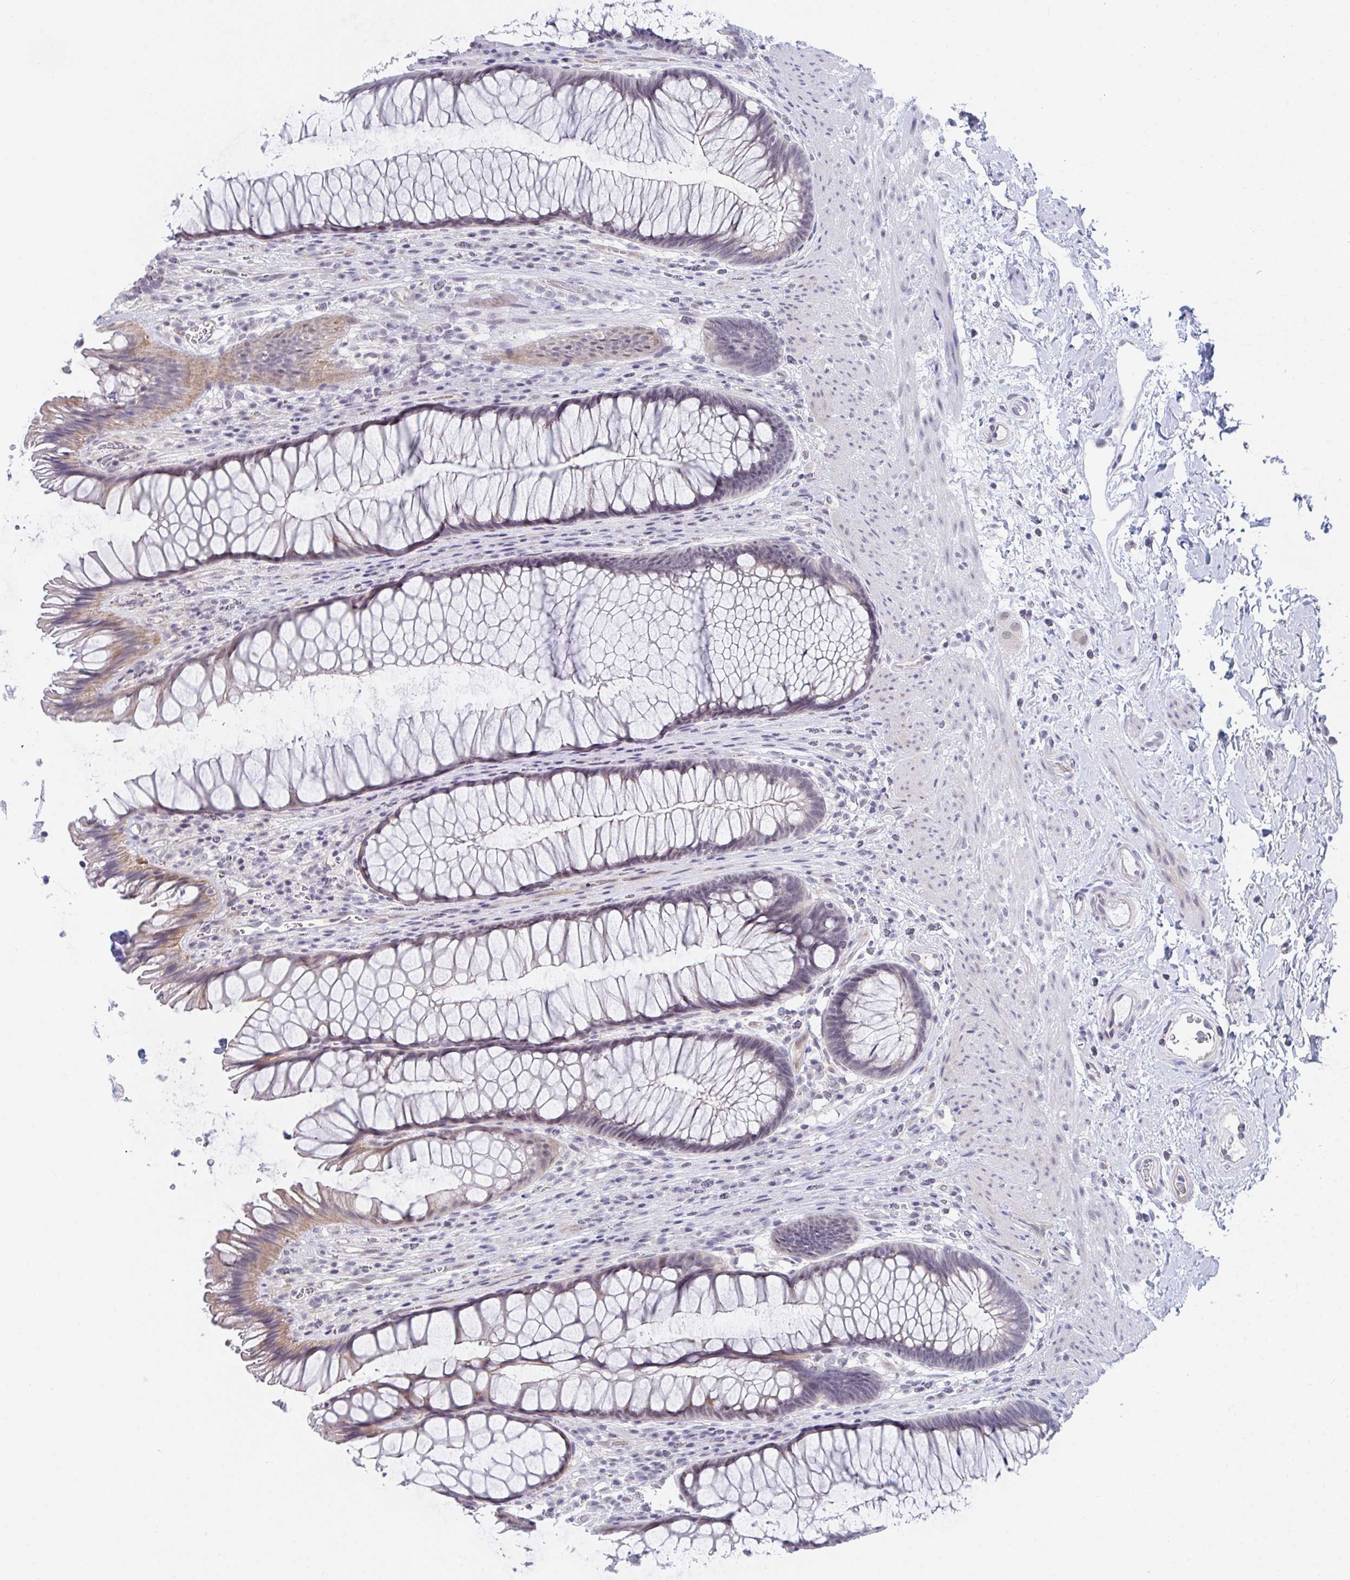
{"staining": {"intensity": "moderate", "quantity": "<25%", "location": "cytoplasmic/membranous"}, "tissue": "rectum", "cell_type": "Glandular cells", "image_type": "normal", "snomed": [{"axis": "morphology", "description": "Normal tissue, NOS"}, {"axis": "topography", "description": "Rectum"}], "caption": "Glandular cells exhibit low levels of moderate cytoplasmic/membranous staining in about <25% of cells in benign rectum.", "gene": "DAOA", "patient": {"sex": "male", "age": 53}}